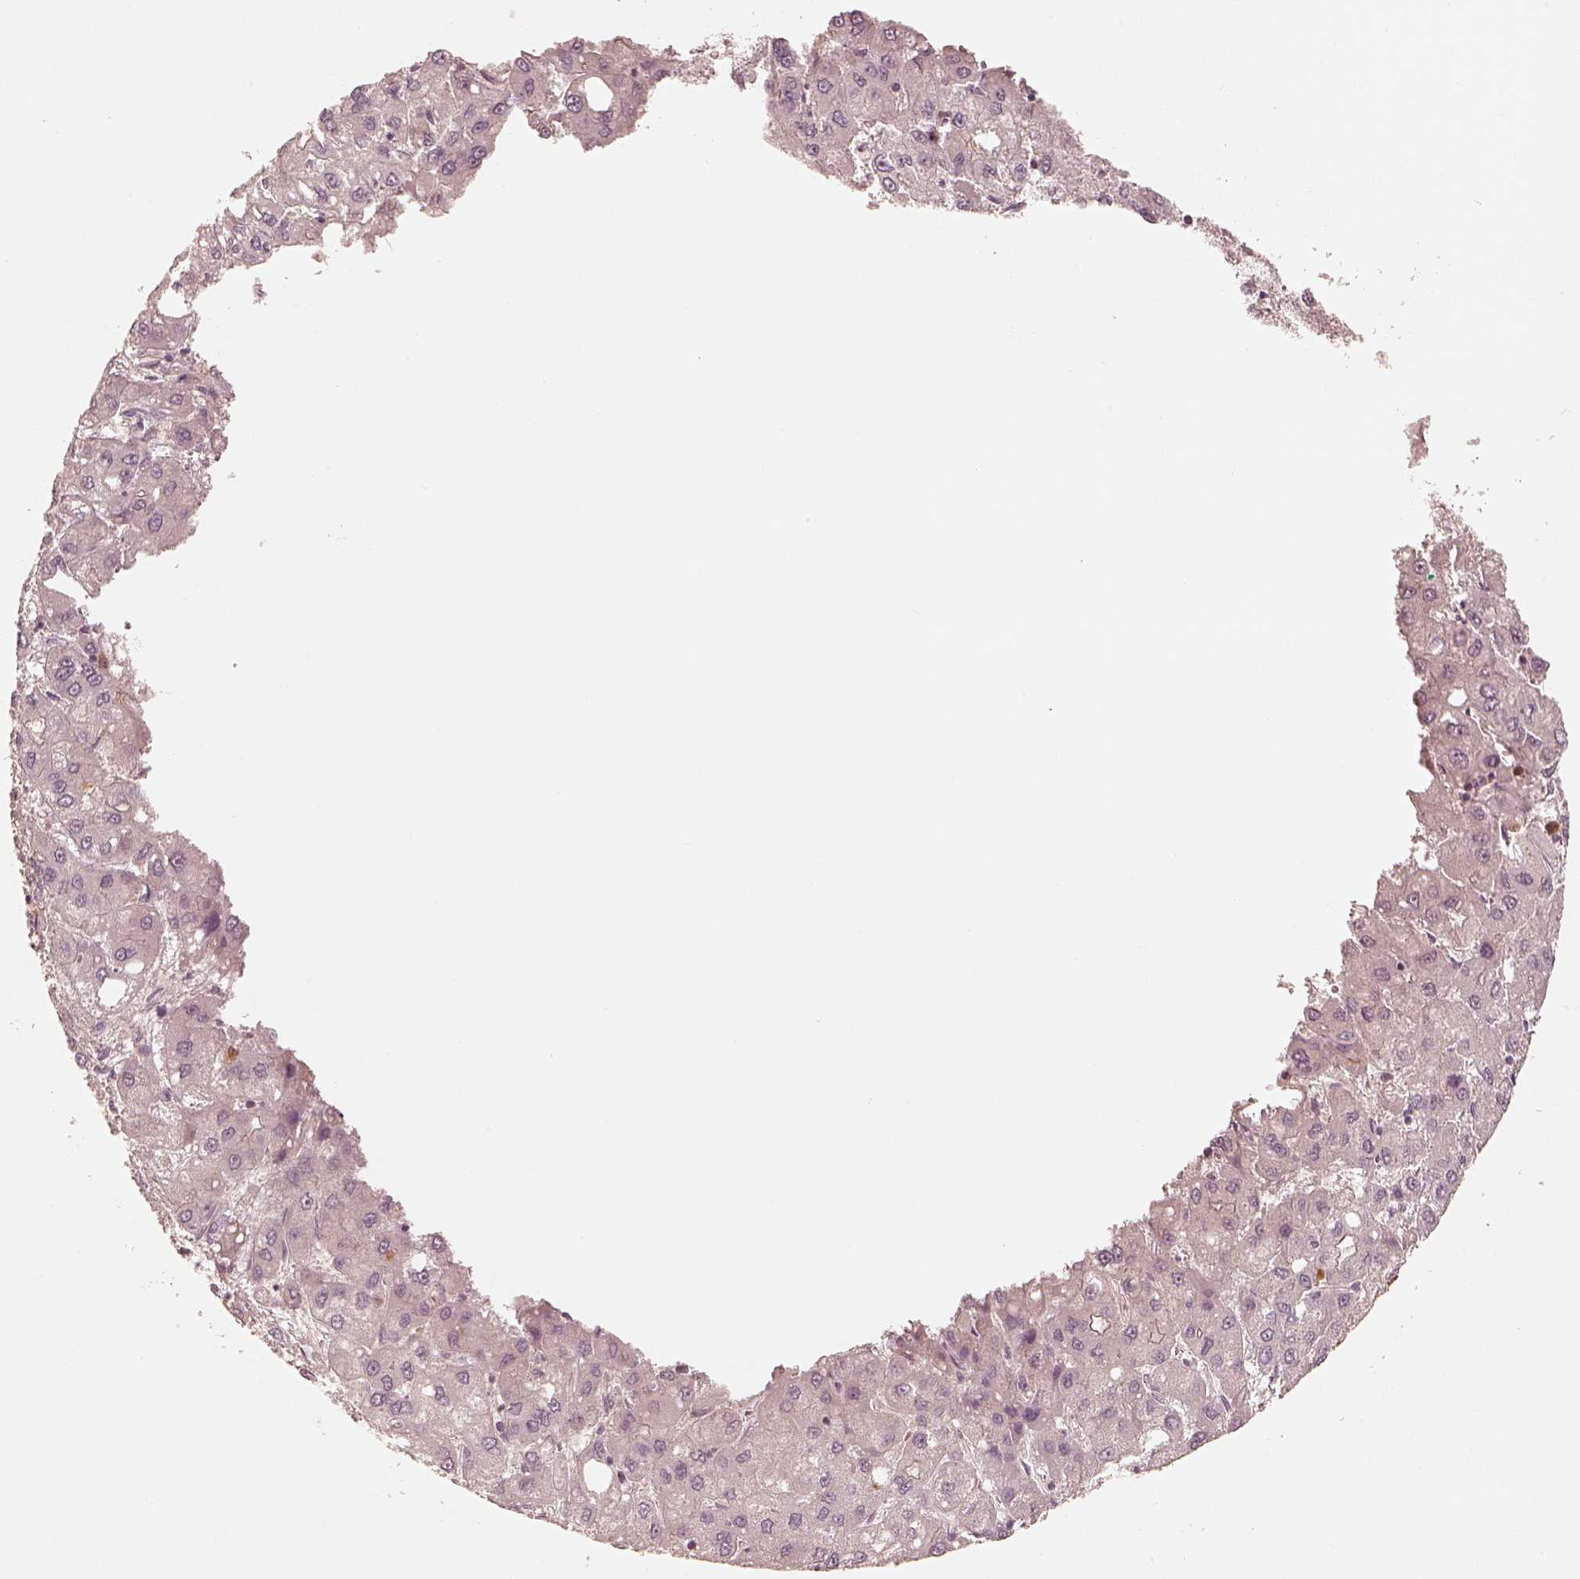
{"staining": {"intensity": "negative", "quantity": "none", "location": "none"}, "tissue": "liver cancer", "cell_type": "Tumor cells", "image_type": "cancer", "snomed": [{"axis": "morphology", "description": "Carcinoma, Hepatocellular, NOS"}, {"axis": "topography", "description": "Liver"}], "caption": "Tumor cells show no significant staining in liver hepatocellular carcinoma.", "gene": "GORASP2", "patient": {"sex": "male", "age": 73}}